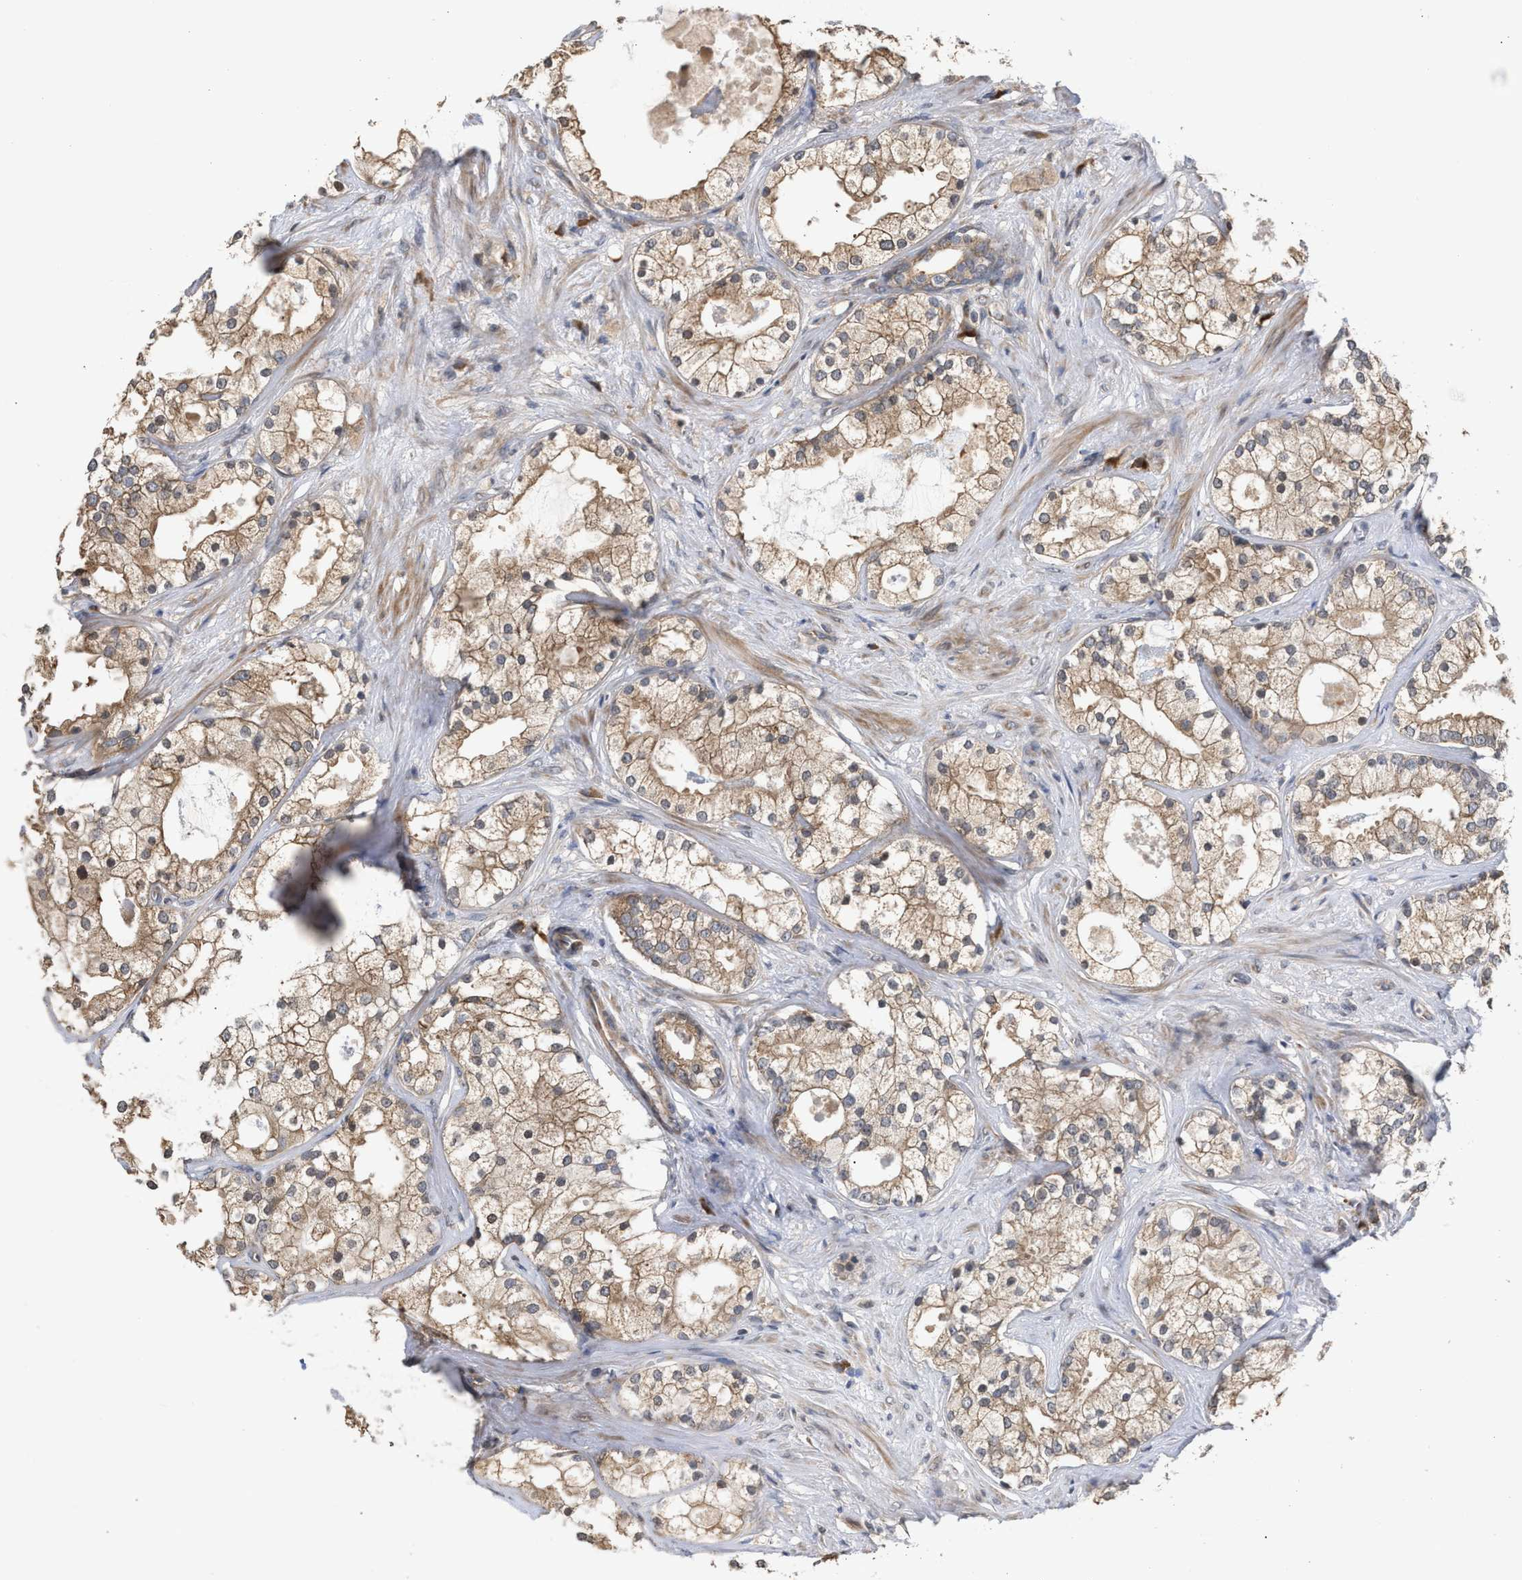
{"staining": {"intensity": "moderate", "quantity": ">75%", "location": "cytoplasmic/membranous"}, "tissue": "prostate cancer", "cell_type": "Tumor cells", "image_type": "cancer", "snomed": [{"axis": "morphology", "description": "Adenocarcinoma, Low grade"}, {"axis": "topography", "description": "Prostate"}], "caption": "There is medium levels of moderate cytoplasmic/membranous positivity in tumor cells of low-grade adenocarcinoma (prostate), as demonstrated by immunohistochemical staining (brown color).", "gene": "SAR1A", "patient": {"sex": "male", "age": 58}}